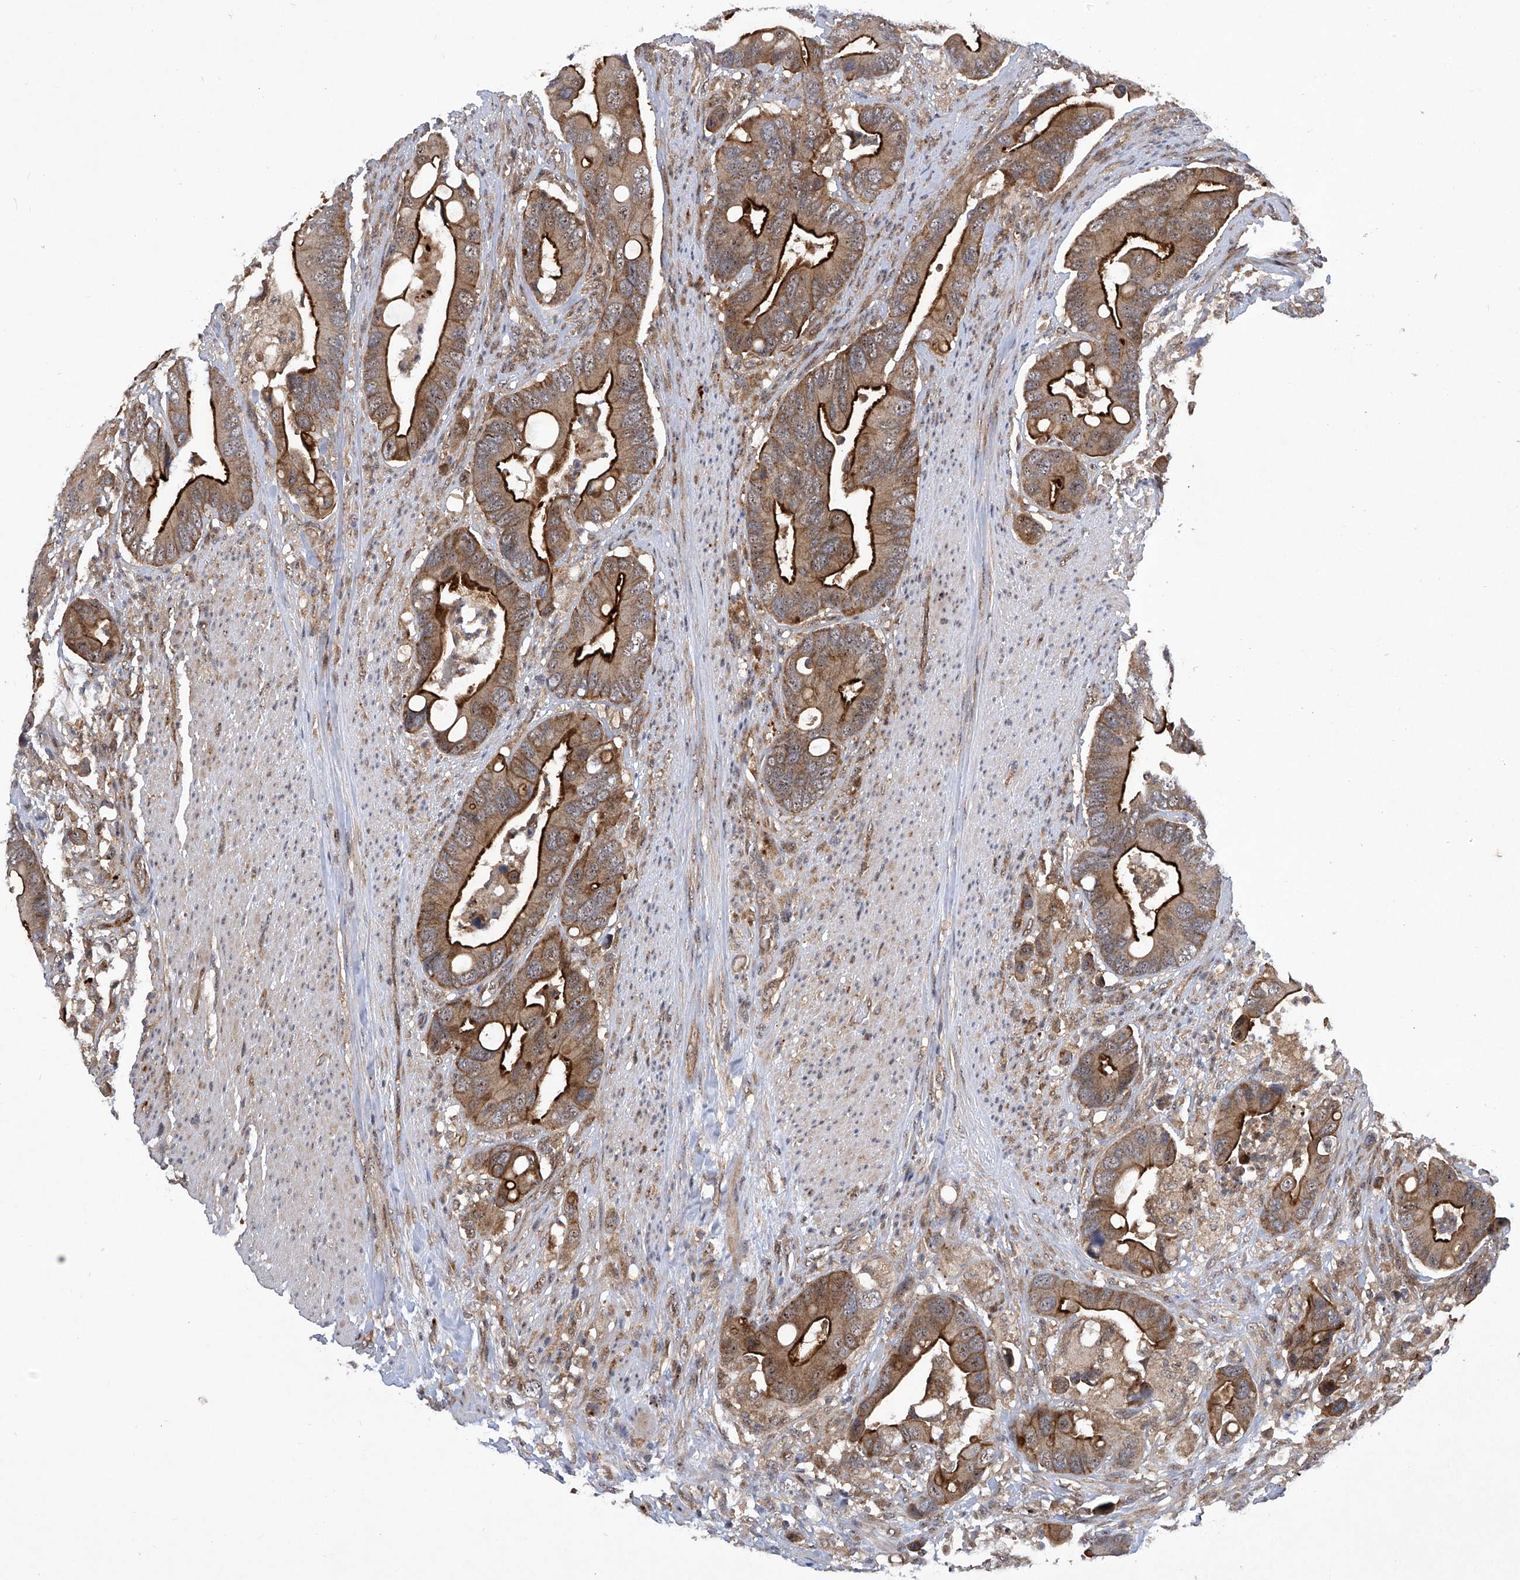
{"staining": {"intensity": "strong", "quantity": ">75%", "location": "cytoplasmic/membranous"}, "tissue": "colorectal cancer", "cell_type": "Tumor cells", "image_type": "cancer", "snomed": [{"axis": "morphology", "description": "Adenocarcinoma, NOS"}, {"axis": "topography", "description": "Rectum"}], "caption": "Adenocarcinoma (colorectal) stained with a protein marker reveals strong staining in tumor cells.", "gene": "CISH", "patient": {"sex": "female", "age": 57}}